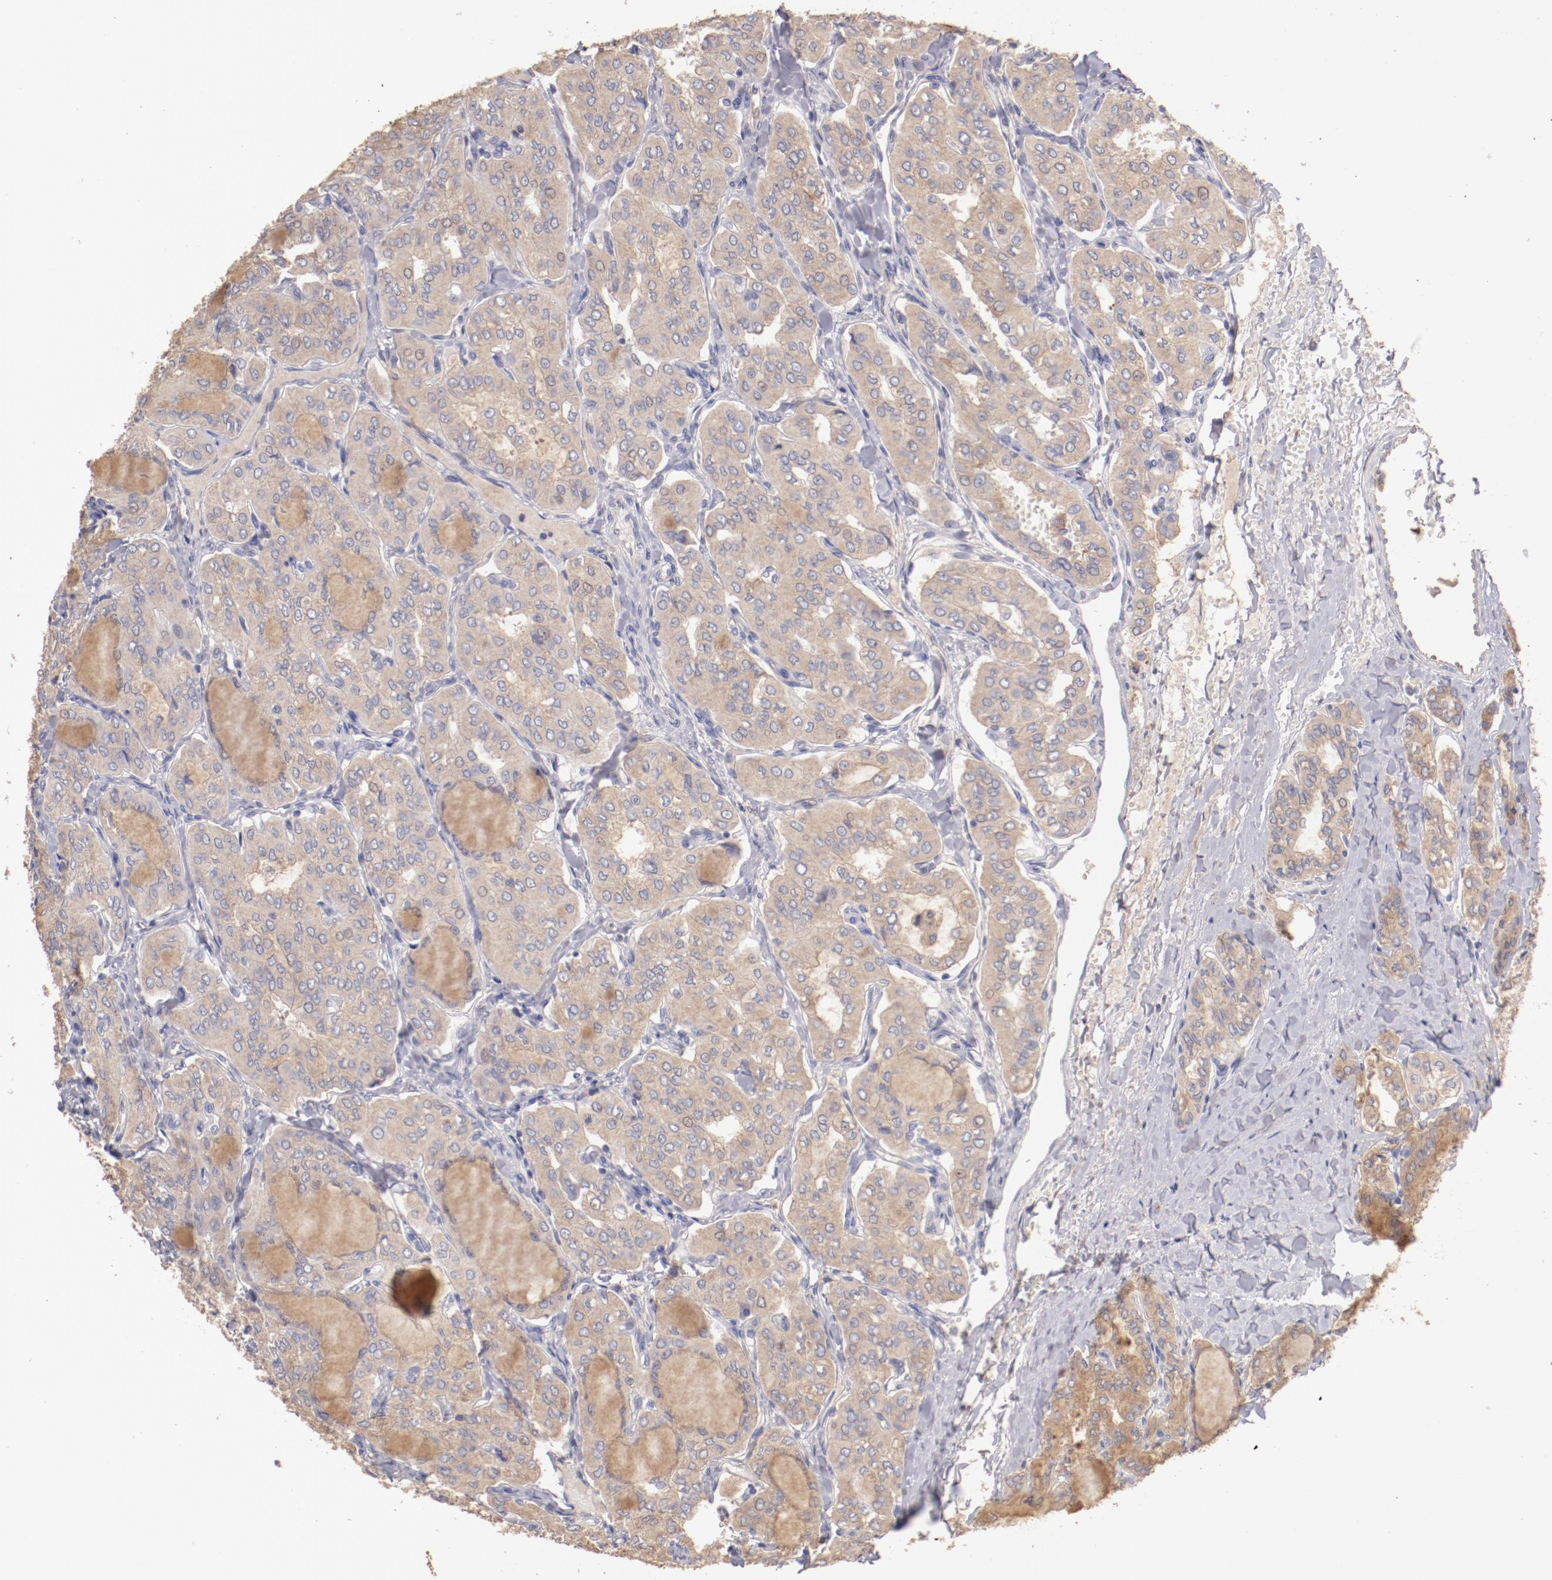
{"staining": {"intensity": "moderate", "quantity": ">75%", "location": "cytoplasmic/membranous"}, "tissue": "thyroid cancer", "cell_type": "Tumor cells", "image_type": "cancer", "snomed": [{"axis": "morphology", "description": "Papillary adenocarcinoma, NOS"}, {"axis": "topography", "description": "Thyroid gland"}], "caption": "This photomicrograph reveals thyroid papillary adenocarcinoma stained with immunohistochemistry (IHC) to label a protein in brown. The cytoplasmic/membranous of tumor cells show moderate positivity for the protein. Nuclei are counter-stained blue.", "gene": "ENTPD5", "patient": {"sex": "male", "age": 20}}